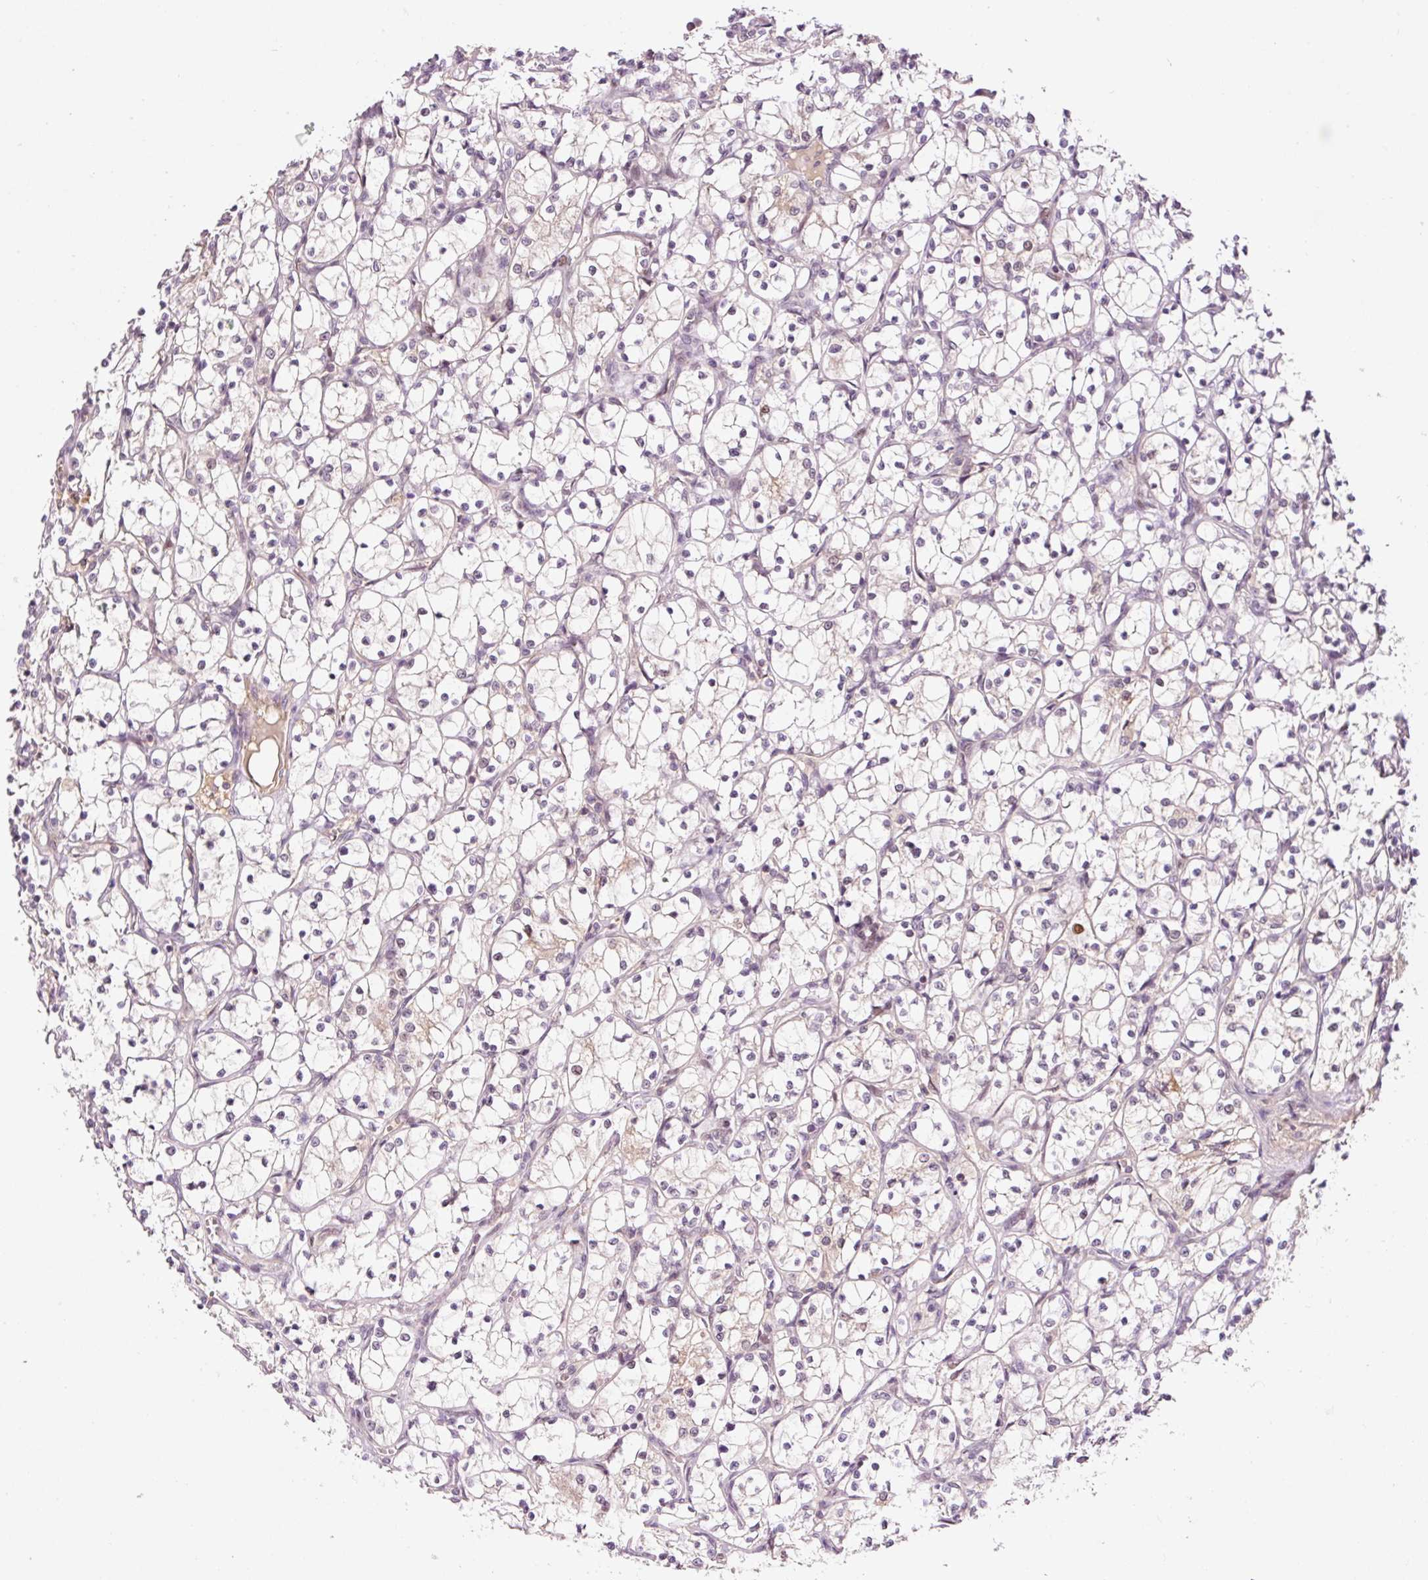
{"staining": {"intensity": "negative", "quantity": "none", "location": "none"}, "tissue": "renal cancer", "cell_type": "Tumor cells", "image_type": "cancer", "snomed": [{"axis": "morphology", "description": "Adenocarcinoma, NOS"}, {"axis": "topography", "description": "Kidney"}], "caption": "The image displays no staining of tumor cells in adenocarcinoma (renal).", "gene": "DPPA4", "patient": {"sex": "female", "age": 69}}